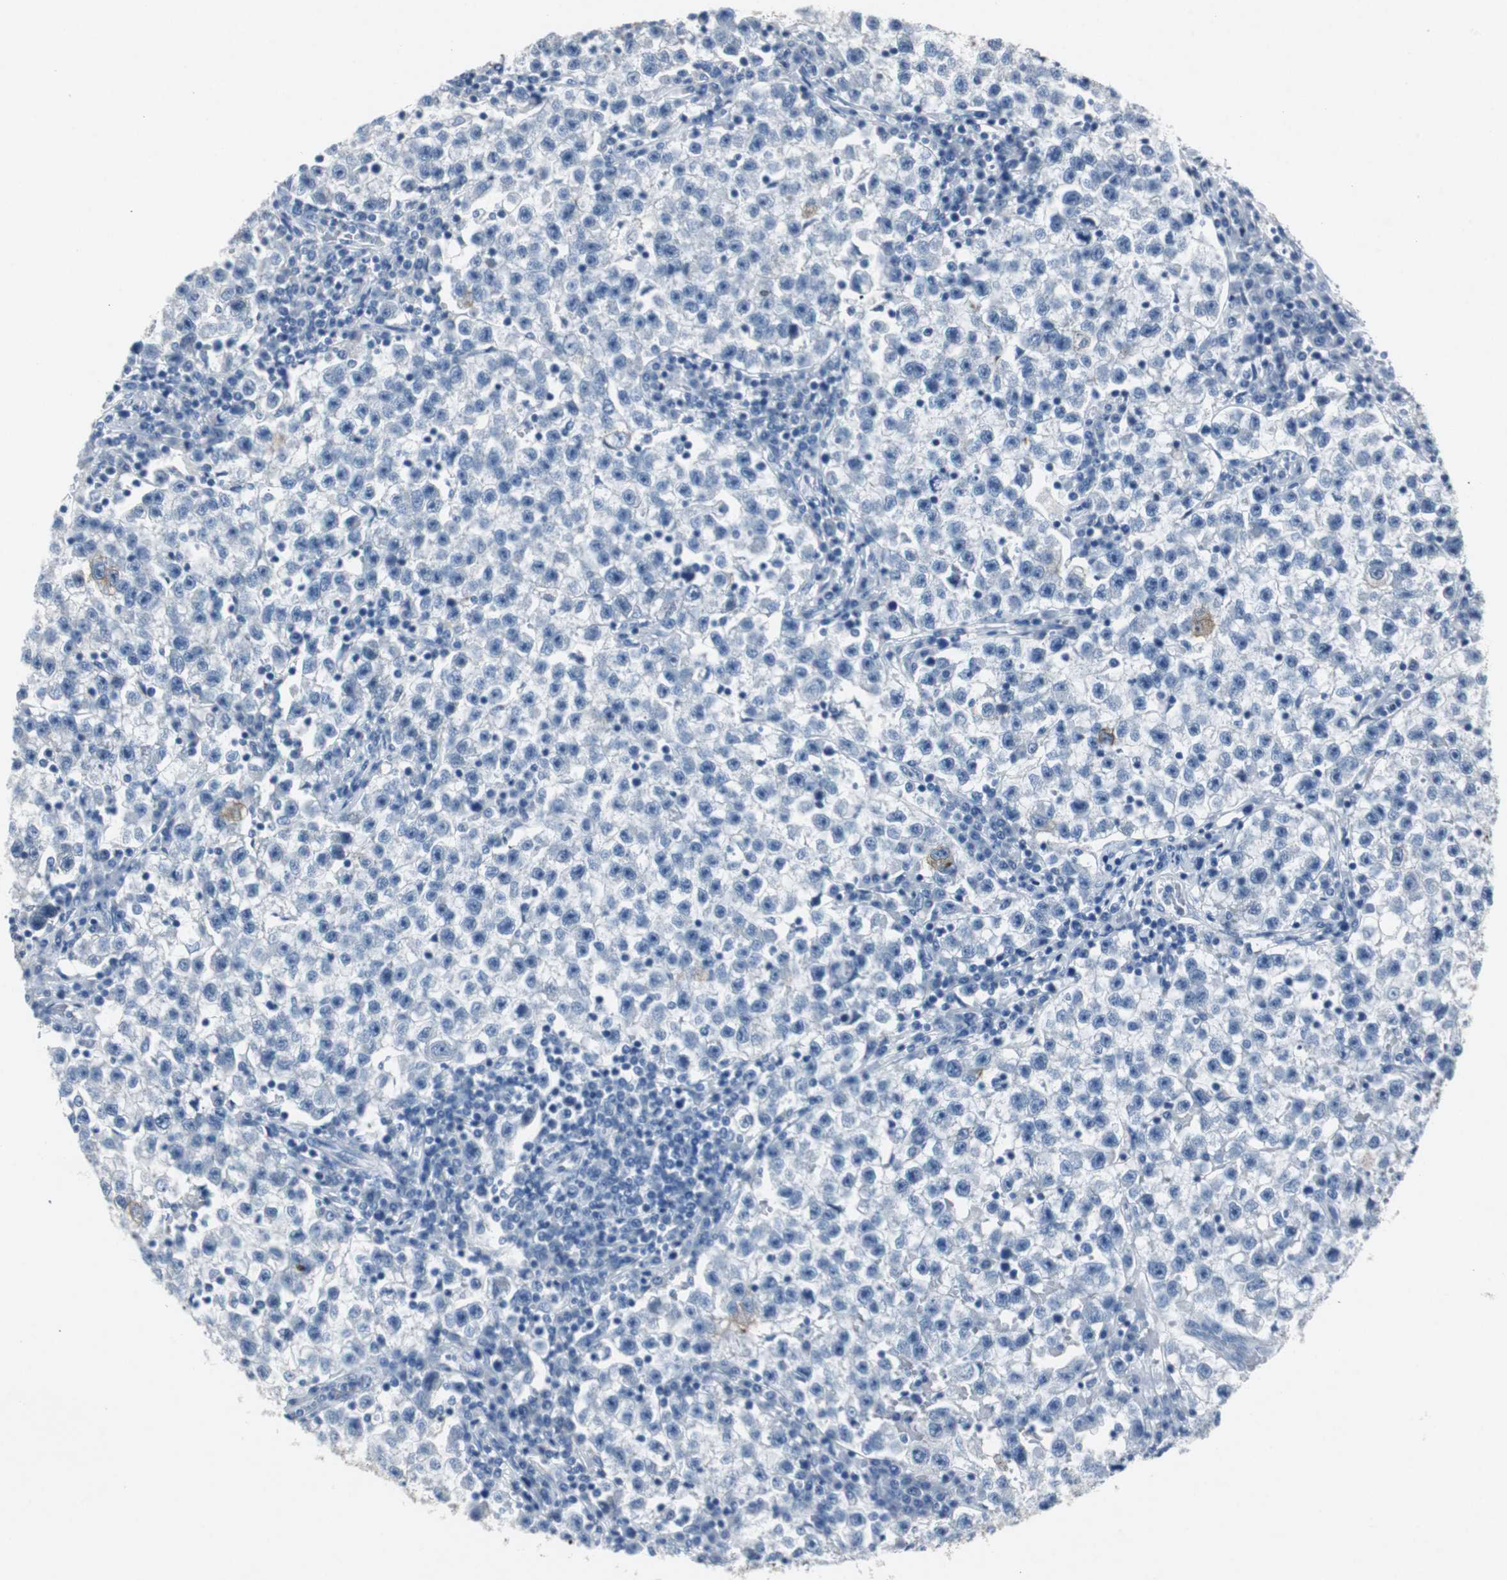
{"staining": {"intensity": "negative", "quantity": "none", "location": "none"}, "tissue": "testis cancer", "cell_type": "Tumor cells", "image_type": "cancer", "snomed": [{"axis": "morphology", "description": "Seminoma, NOS"}, {"axis": "topography", "description": "Testis"}], "caption": "Histopathology image shows no protein staining in tumor cells of testis cancer (seminoma) tissue.", "gene": "LRP2", "patient": {"sex": "male", "age": 22}}